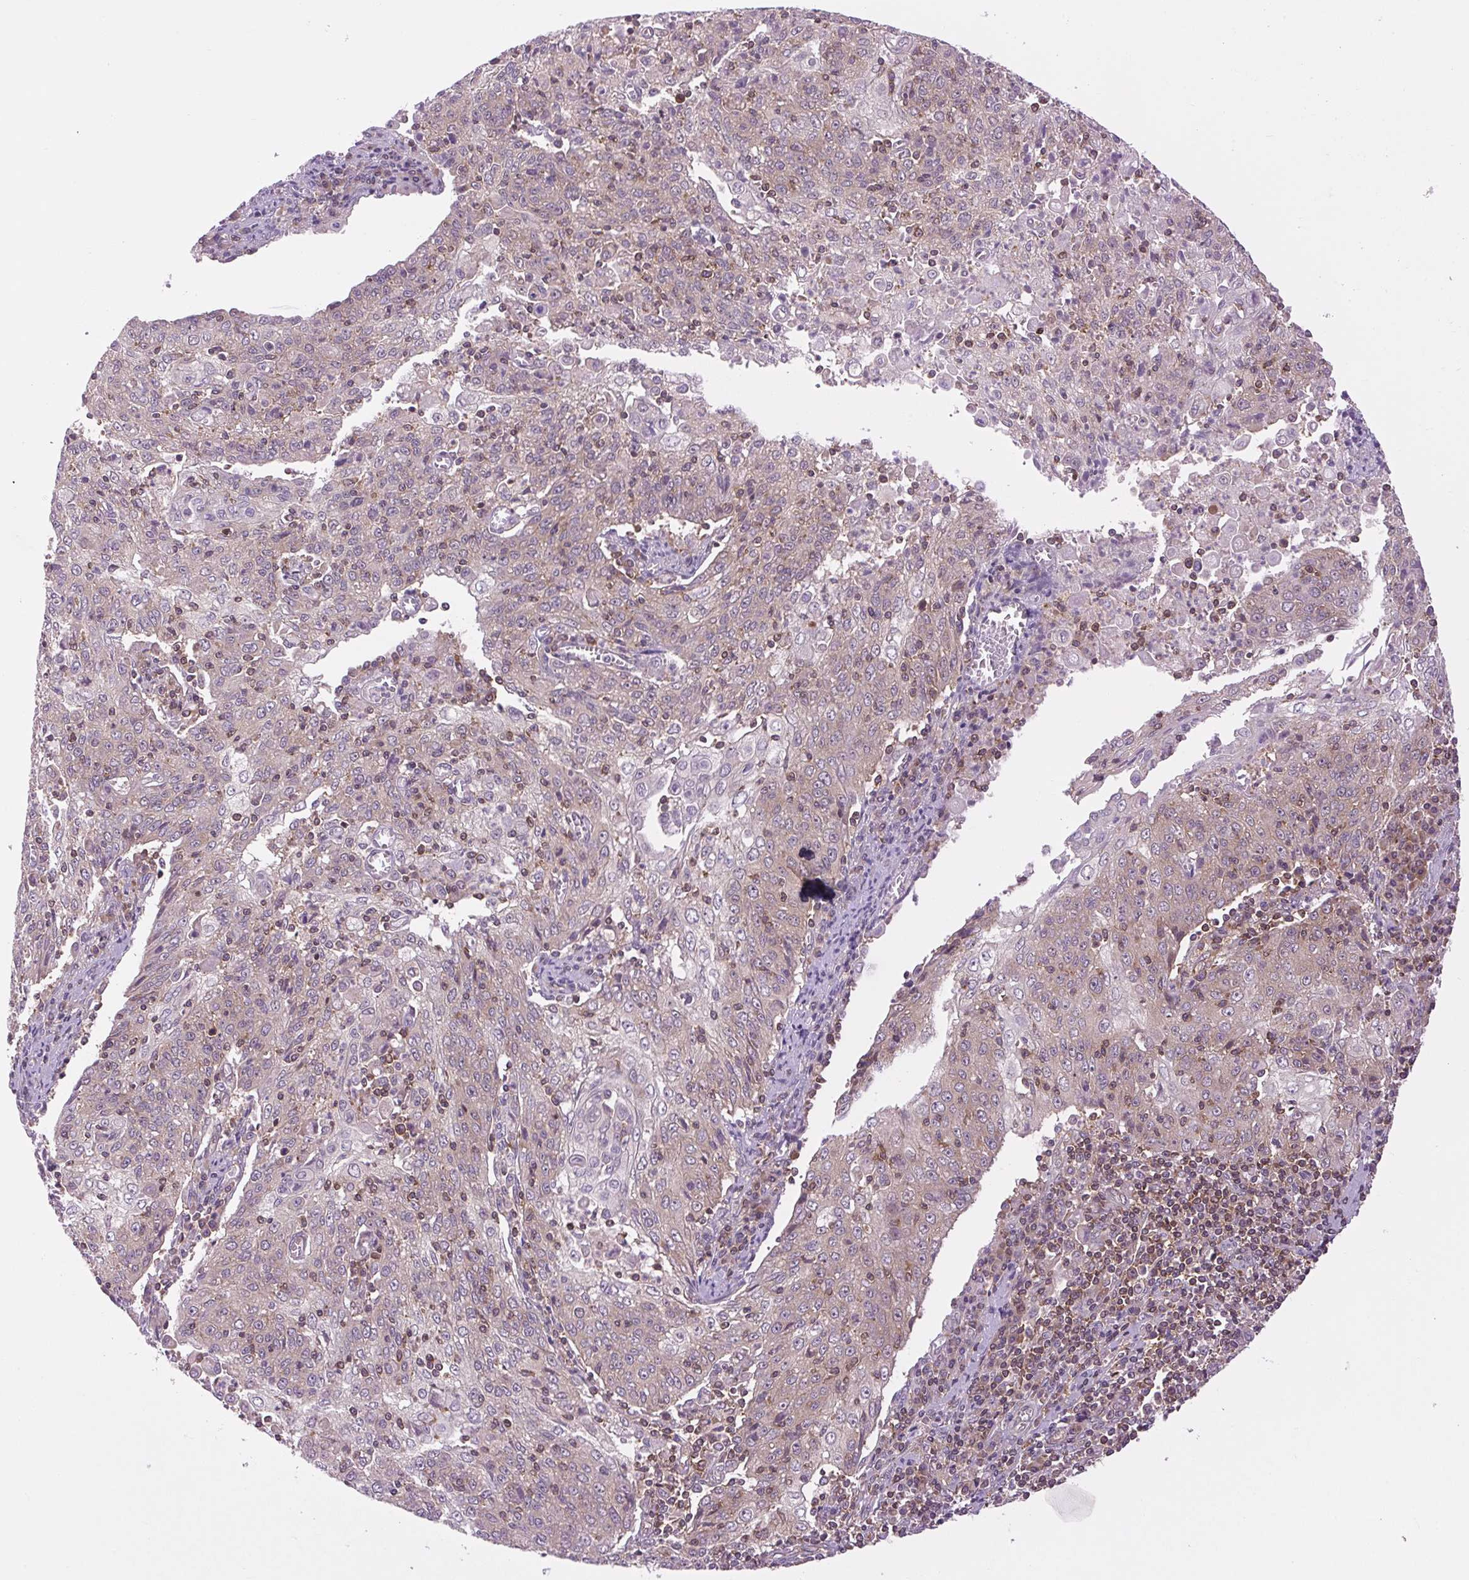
{"staining": {"intensity": "weak", "quantity": "25%-75%", "location": "cytoplasmic/membranous"}, "tissue": "cervical cancer", "cell_type": "Tumor cells", "image_type": "cancer", "snomed": [{"axis": "morphology", "description": "Squamous cell carcinoma, NOS"}, {"axis": "topography", "description": "Cervix"}], "caption": "Human cervical cancer stained with a brown dye reveals weak cytoplasmic/membranous positive positivity in about 25%-75% of tumor cells.", "gene": "PLCG1", "patient": {"sex": "female", "age": 48}}